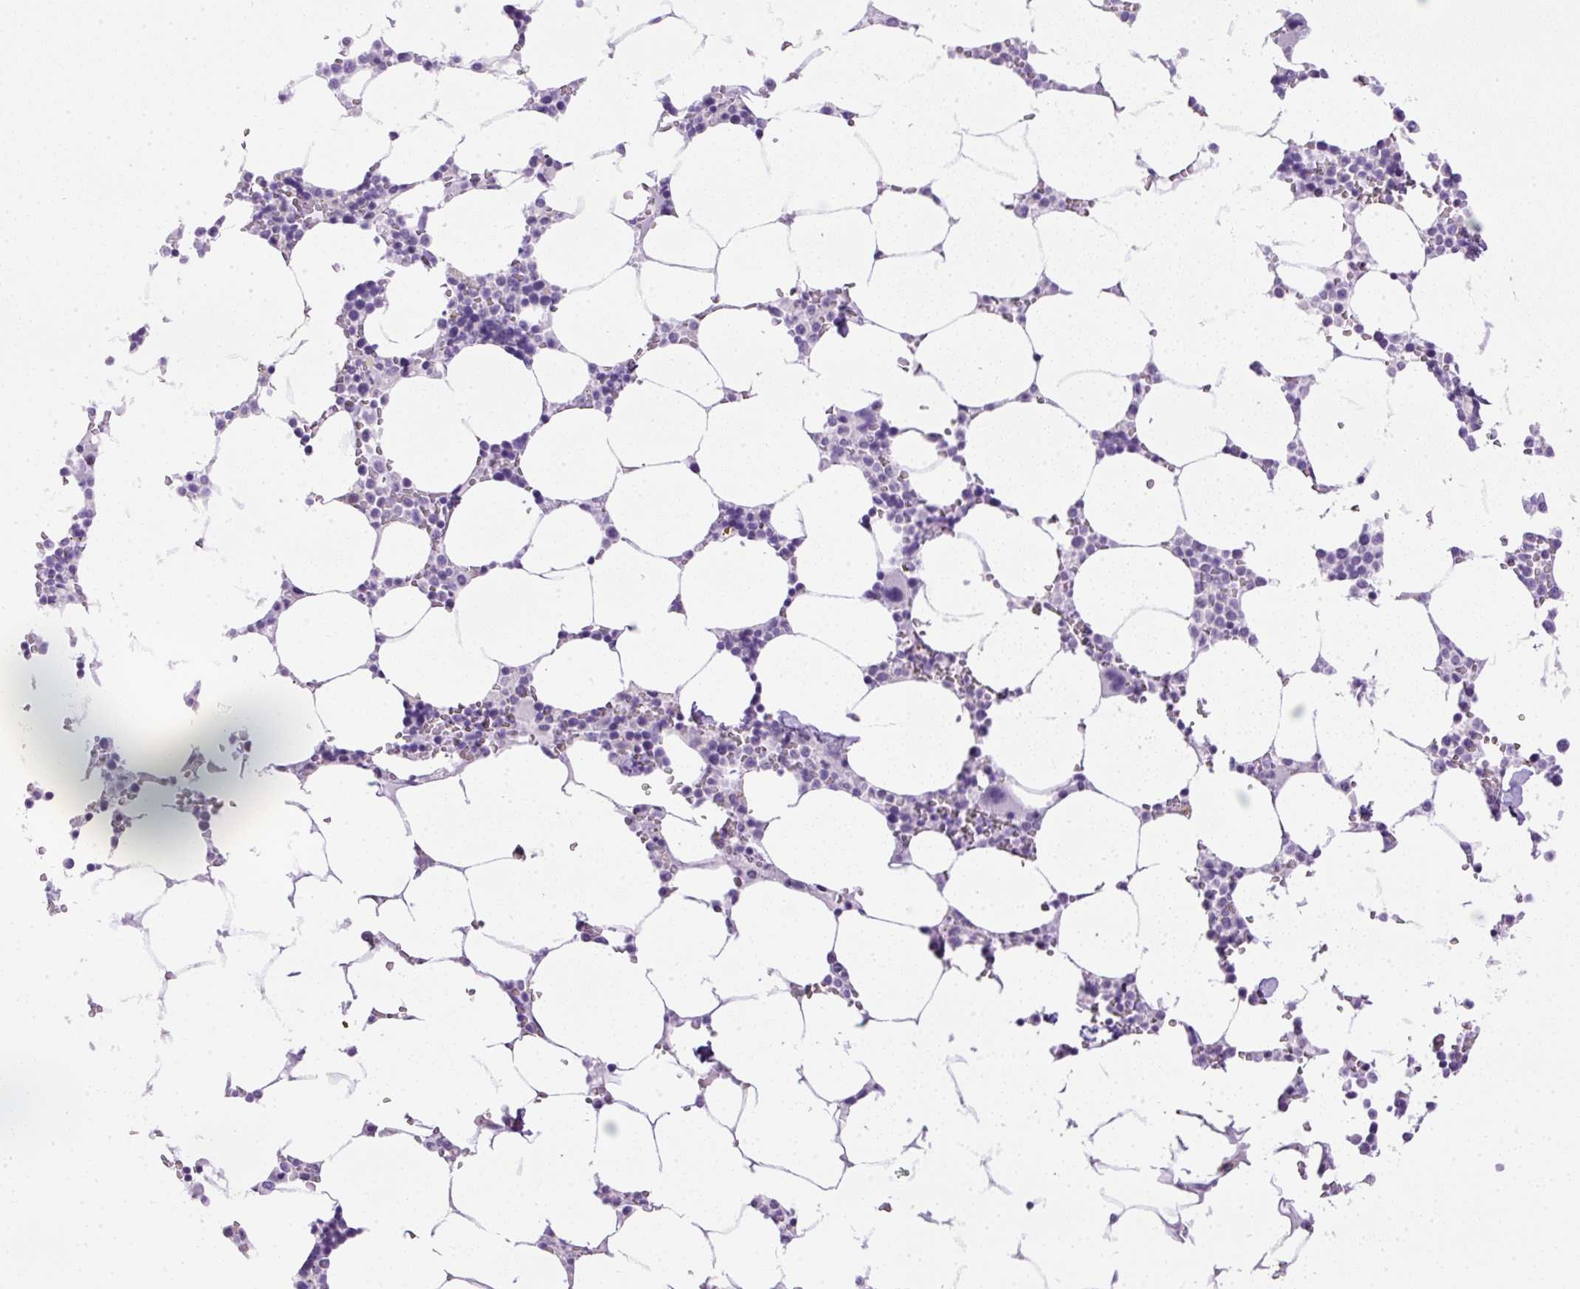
{"staining": {"intensity": "strong", "quantity": "<25%", "location": "cytoplasmic/membranous"}, "tissue": "bone marrow", "cell_type": "Hematopoietic cells", "image_type": "normal", "snomed": [{"axis": "morphology", "description": "Normal tissue, NOS"}, {"axis": "topography", "description": "Bone marrow"}], "caption": "IHC staining of normal bone marrow, which exhibits medium levels of strong cytoplasmic/membranous staining in about <25% of hematopoietic cells indicating strong cytoplasmic/membranous protein positivity. The staining was performed using DAB (3,3'-diaminobenzidine) (brown) for protein detection and nuclei were counterstained in hematoxylin (blue).", "gene": "RHBDD2", "patient": {"sex": "male", "age": 64}}